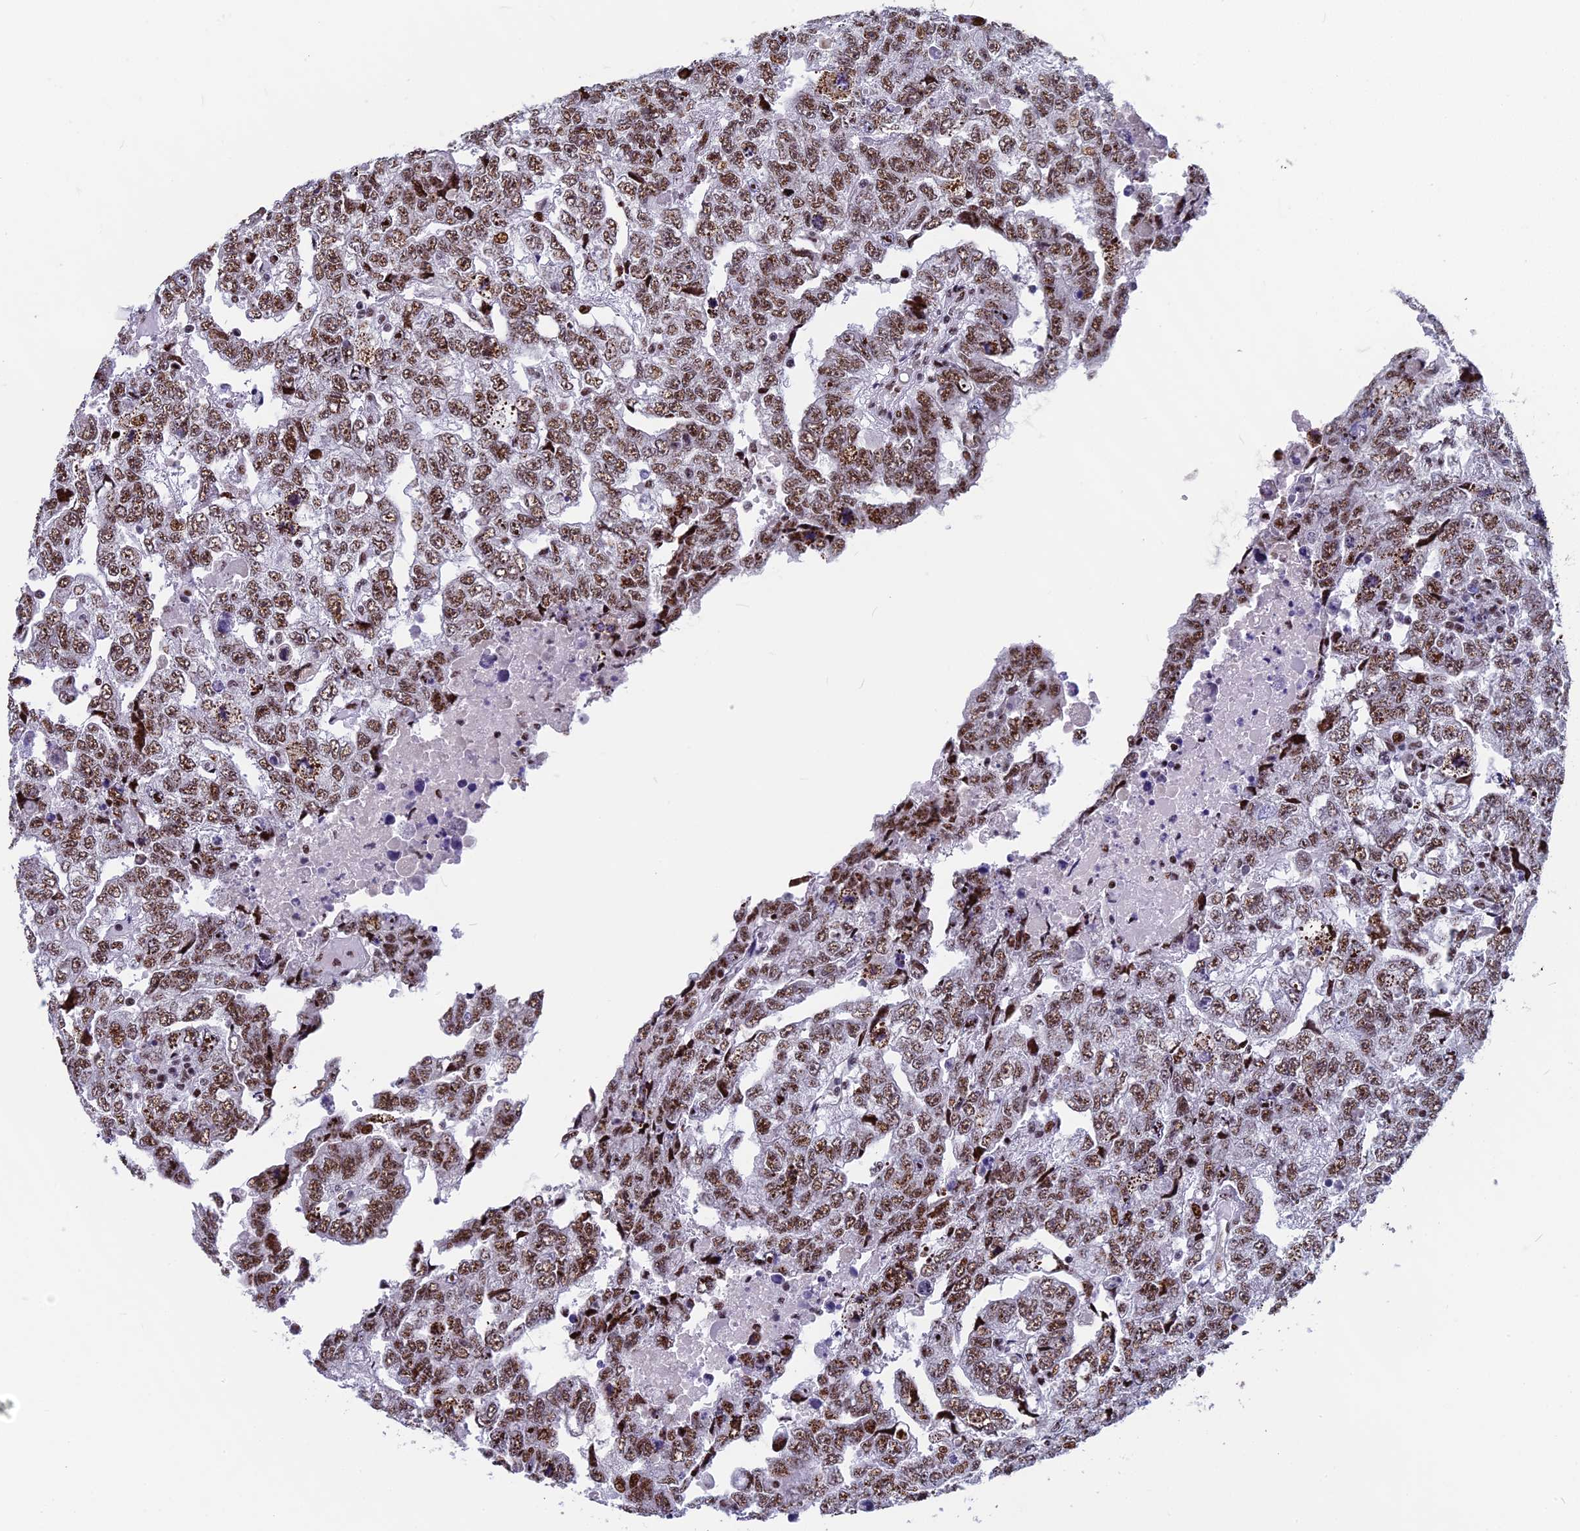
{"staining": {"intensity": "moderate", "quantity": ">75%", "location": "nuclear"}, "tissue": "testis cancer", "cell_type": "Tumor cells", "image_type": "cancer", "snomed": [{"axis": "morphology", "description": "Carcinoma, Embryonal, NOS"}, {"axis": "topography", "description": "Testis"}], "caption": "Testis cancer (embryonal carcinoma) was stained to show a protein in brown. There is medium levels of moderate nuclear expression in about >75% of tumor cells.", "gene": "NSA2", "patient": {"sex": "male", "age": 36}}